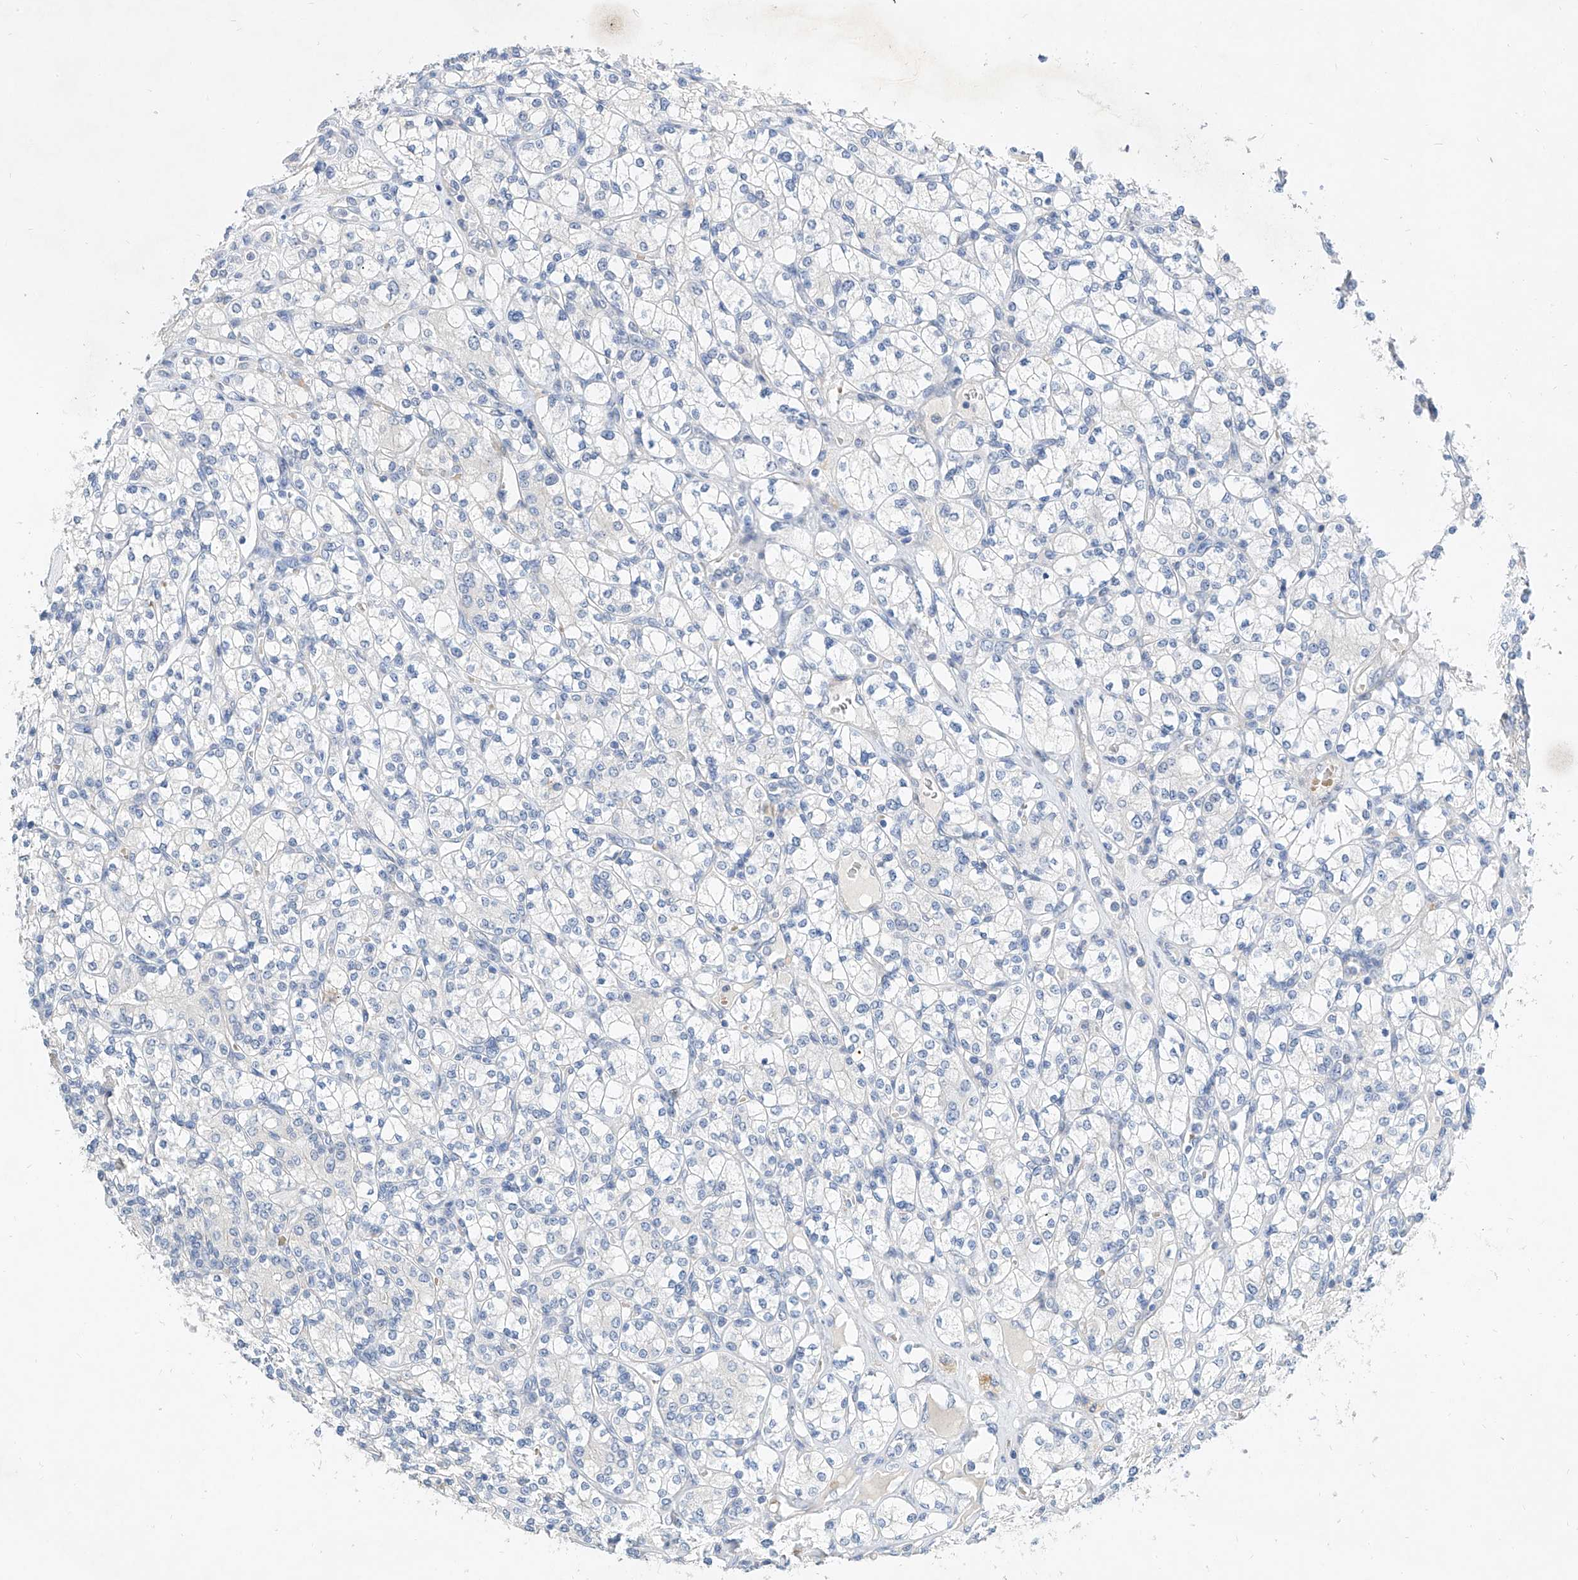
{"staining": {"intensity": "negative", "quantity": "none", "location": "none"}, "tissue": "renal cancer", "cell_type": "Tumor cells", "image_type": "cancer", "snomed": [{"axis": "morphology", "description": "Adenocarcinoma, NOS"}, {"axis": "topography", "description": "Kidney"}], "caption": "Adenocarcinoma (renal) was stained to show a protein in brown. There is no significant positivity in tumor cells.", "gene": "BPTF", "patient": {"sex": "male", "age": 77}}